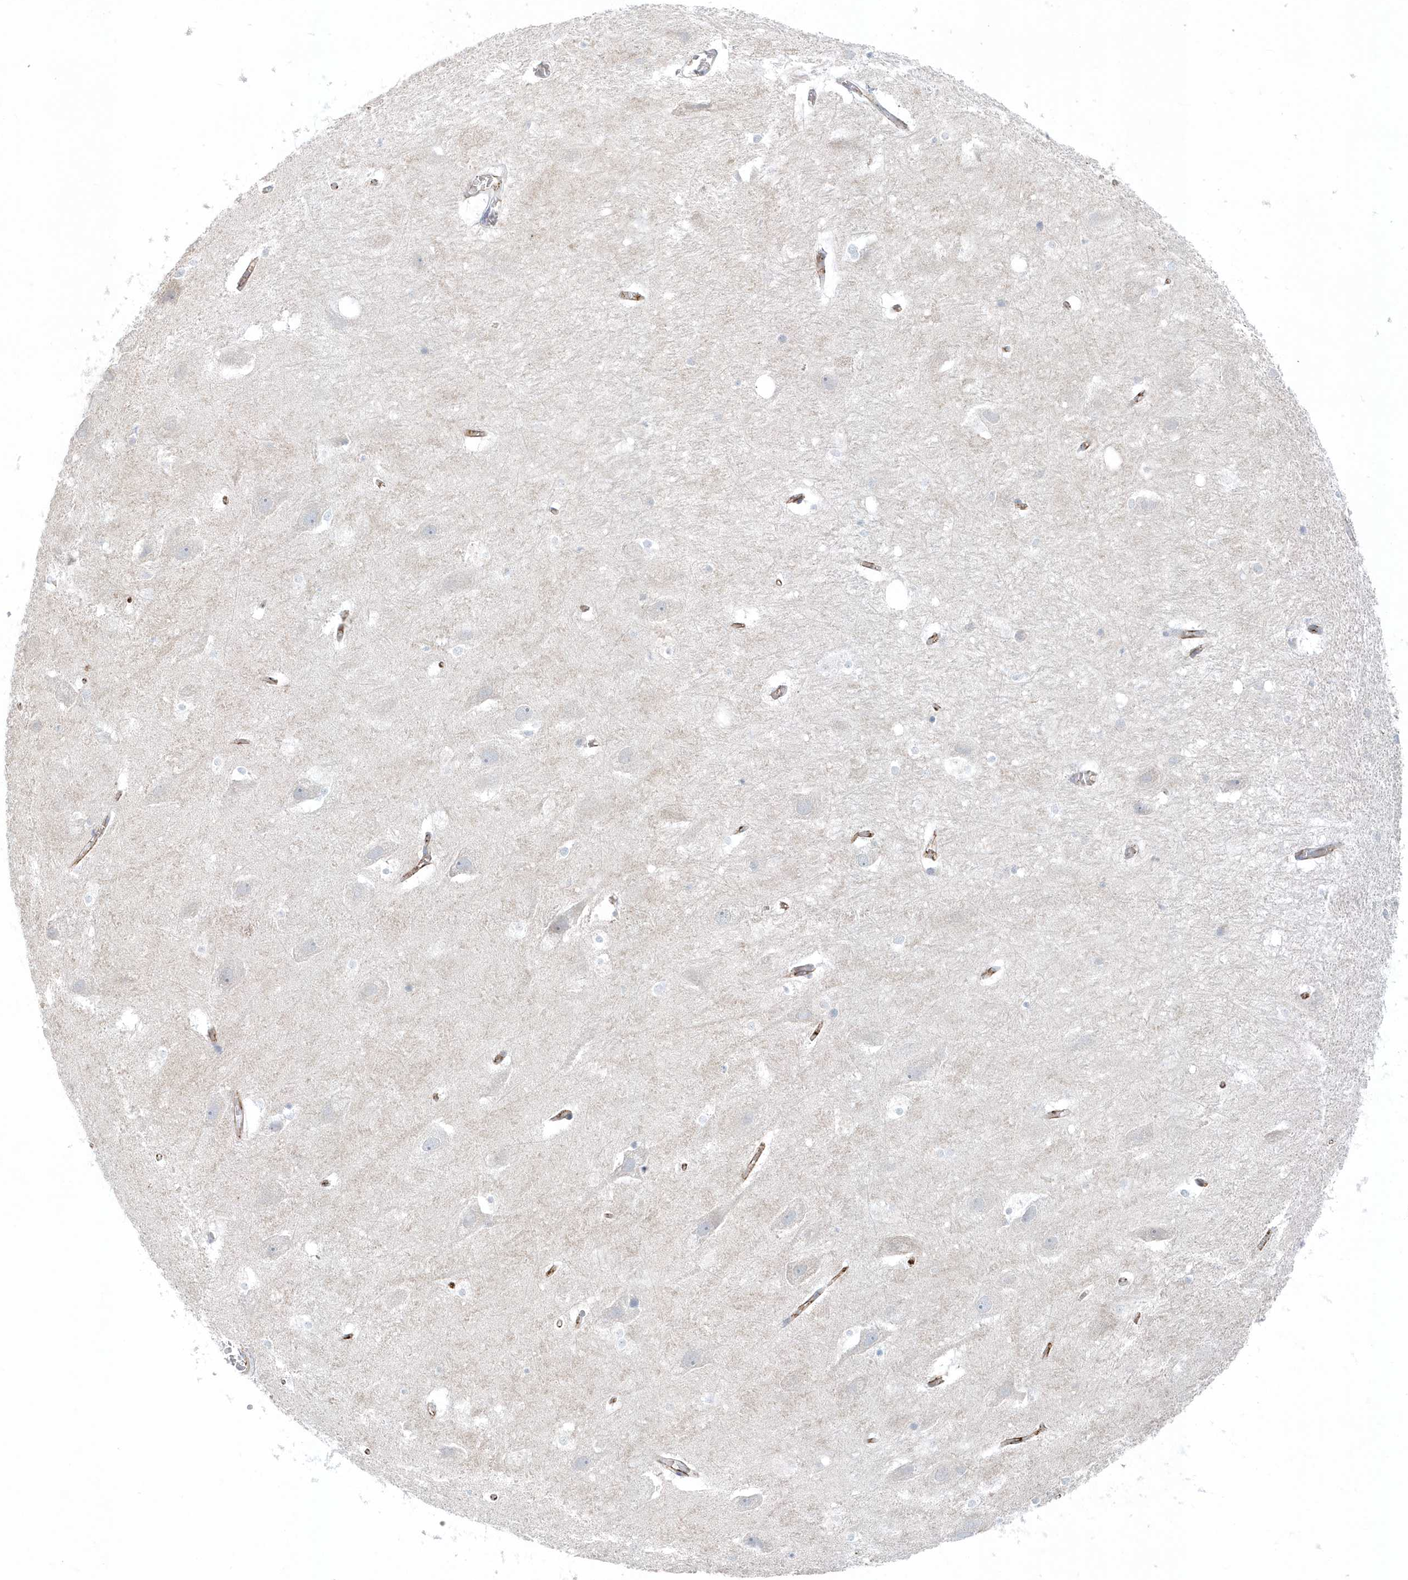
{"staining": {"intensity": "negative", "quantity": "none", "location": "none"}, "tissue": "hippocampus", "cell_type": "Glial cells", "image_type": "normal", "snomed": [{"axis": "morphology", "description": "Normal tissue, NOS"}, {"axis": "topography", "description": "Hippocampus"}], "caption": "DAB immunohistochemical staining of benign hippocampus displays no significant positivity in glial cells. (Brightfield microscopy of DAB immunohistochemistry at high magnification).", "gene": "GPR152", "patient": {"sex": "female", "age": 52}}